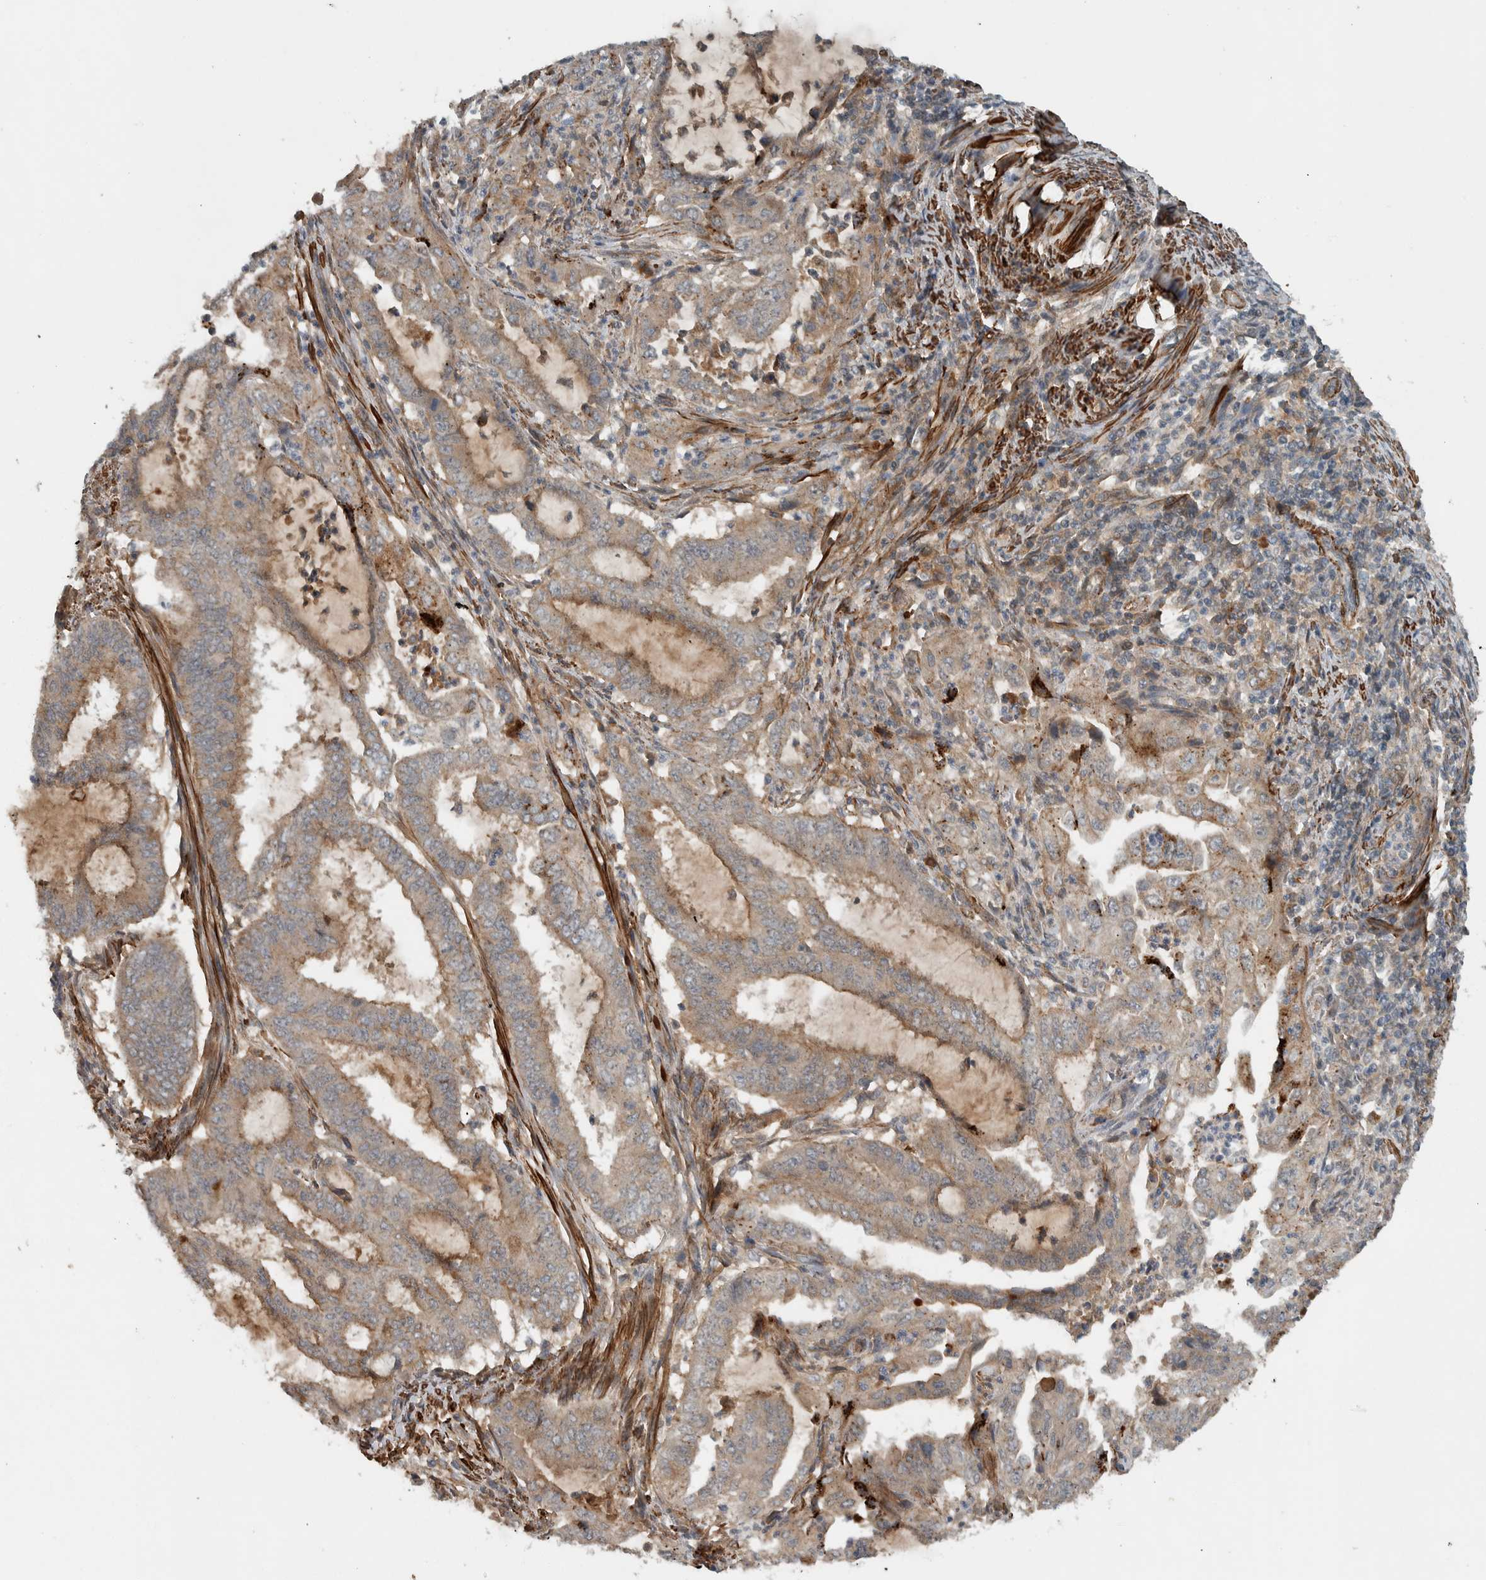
{"staining": {"intensity": "moderate", "quantity": ">75%", "location": "cytoplasmic/membranous"}, "tissue": "endometrial cancer", "cell_type": "Tumor cells", "image_type": "cancer", "snomed": [{"axis": "morphology", "description": "Adenocarcinoma, NOS"}, {"axis": "topography", "description": "Endometrium"}], "caption": "Moderate cytoplasmic/membranous positivity for a protein is present in approximately >75% of tumor cells of endometrial cancer using immunohistochemistry (IHC).", "gene": "LBHD1", "patient": {"sex": "female", "age": 51}}